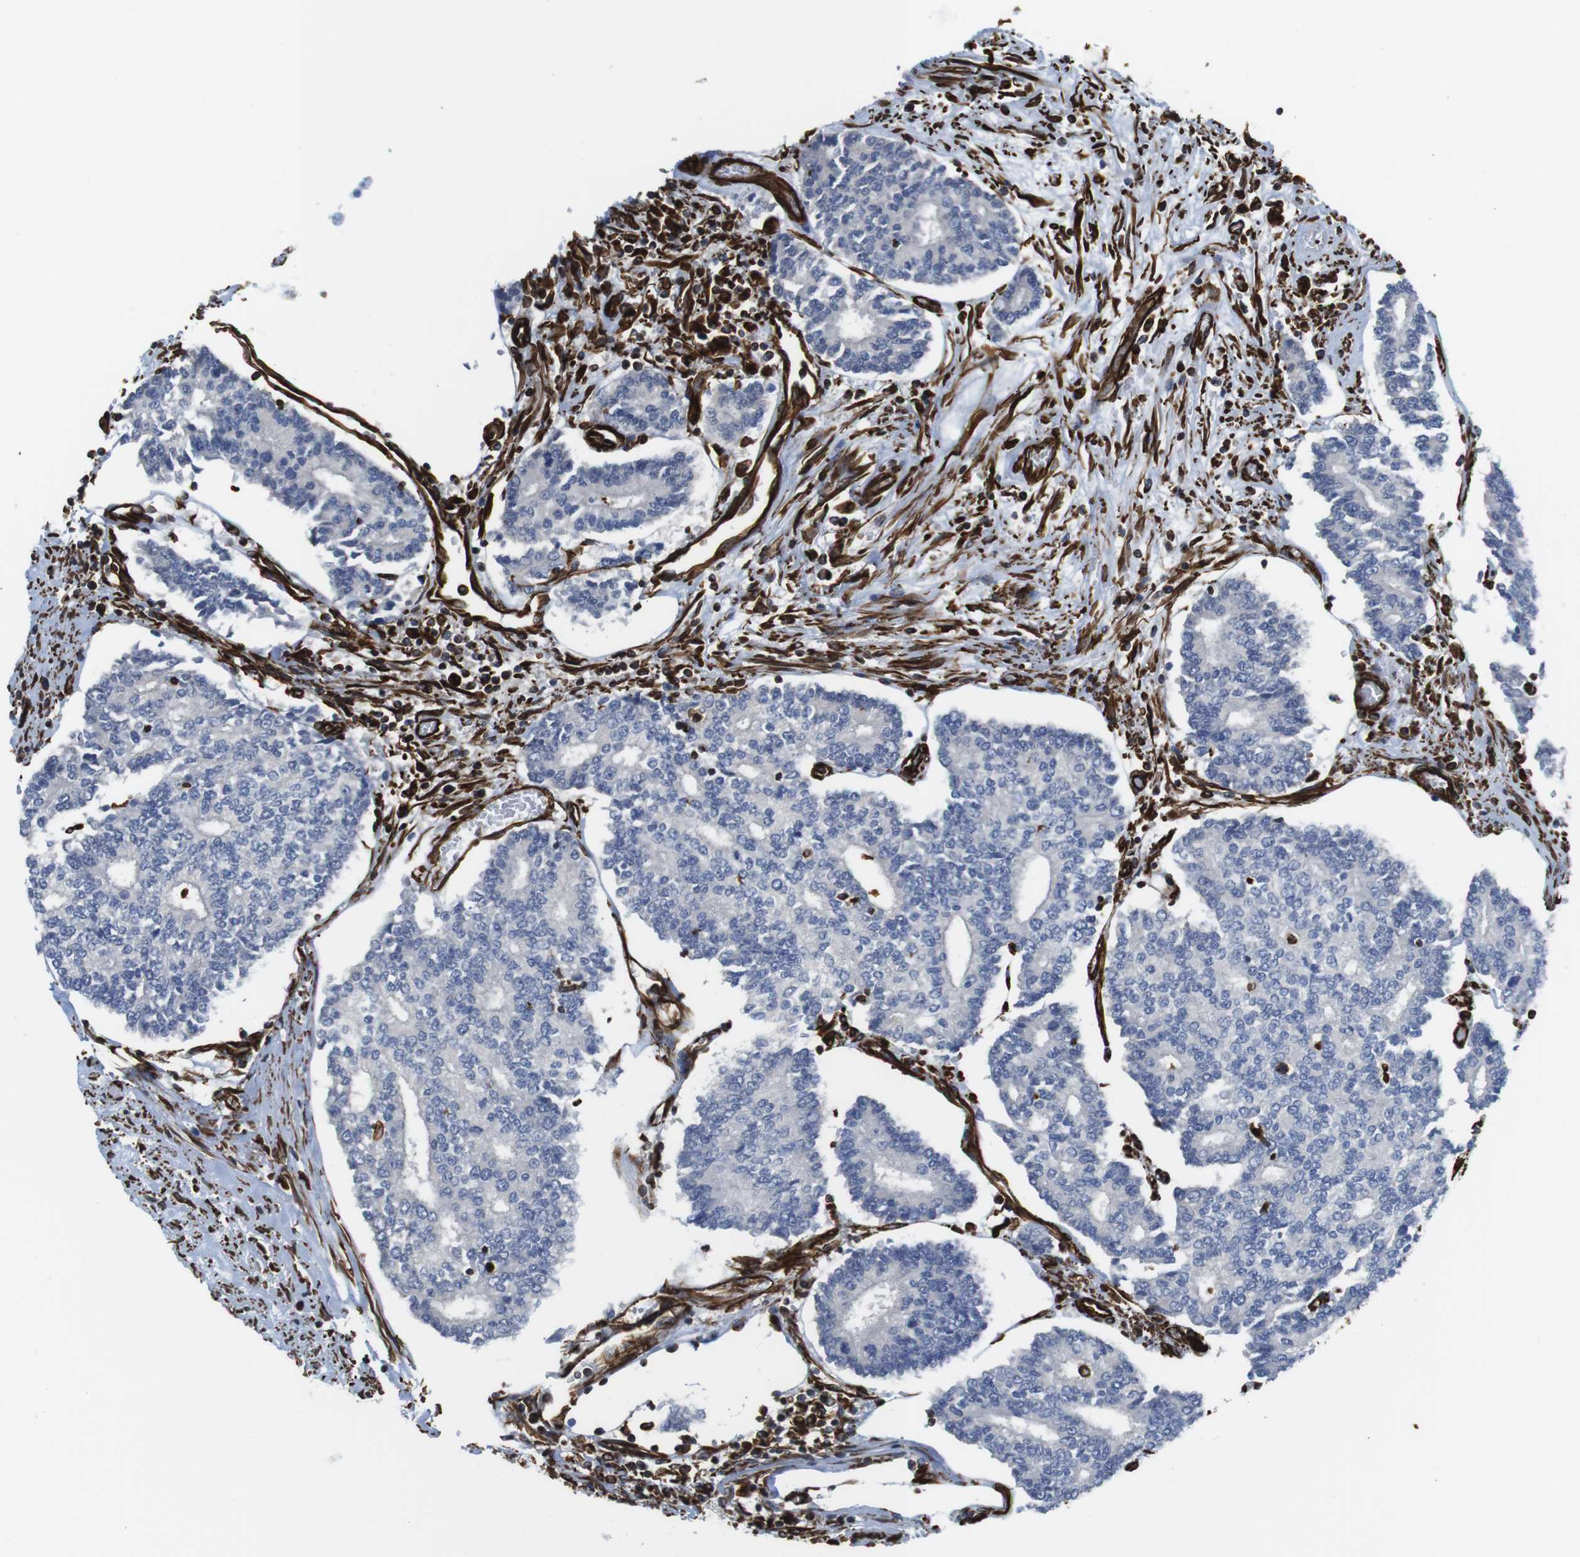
{"staining": {"intensity": "negative", "quantity": "none", "location": "none"}, "tissue": "prostate cancer", "cell_type": "Tumor cells", "image_type": "cancer", "snomed": [{"axis": "morphology", "description": "Normal tissue, NOS"}, {"axis": "morphology", "description": "Adenocarcinoma, High grade"}, {"axis": "topography", "description": "Prostate"}, {"axis": "topography", "description": "Seminal veicle"}], "caption": "High-grade adenocarcinoma (prostate) was stained to show a protein in brown. There is no significant positivity in tumor cells. (DAB (3,3'-diaminobenzidine) immunohistochemistry (IHC), high magnification).", "gene": "RALGPS1", "patient": {"sex": "male", "age": 55}}